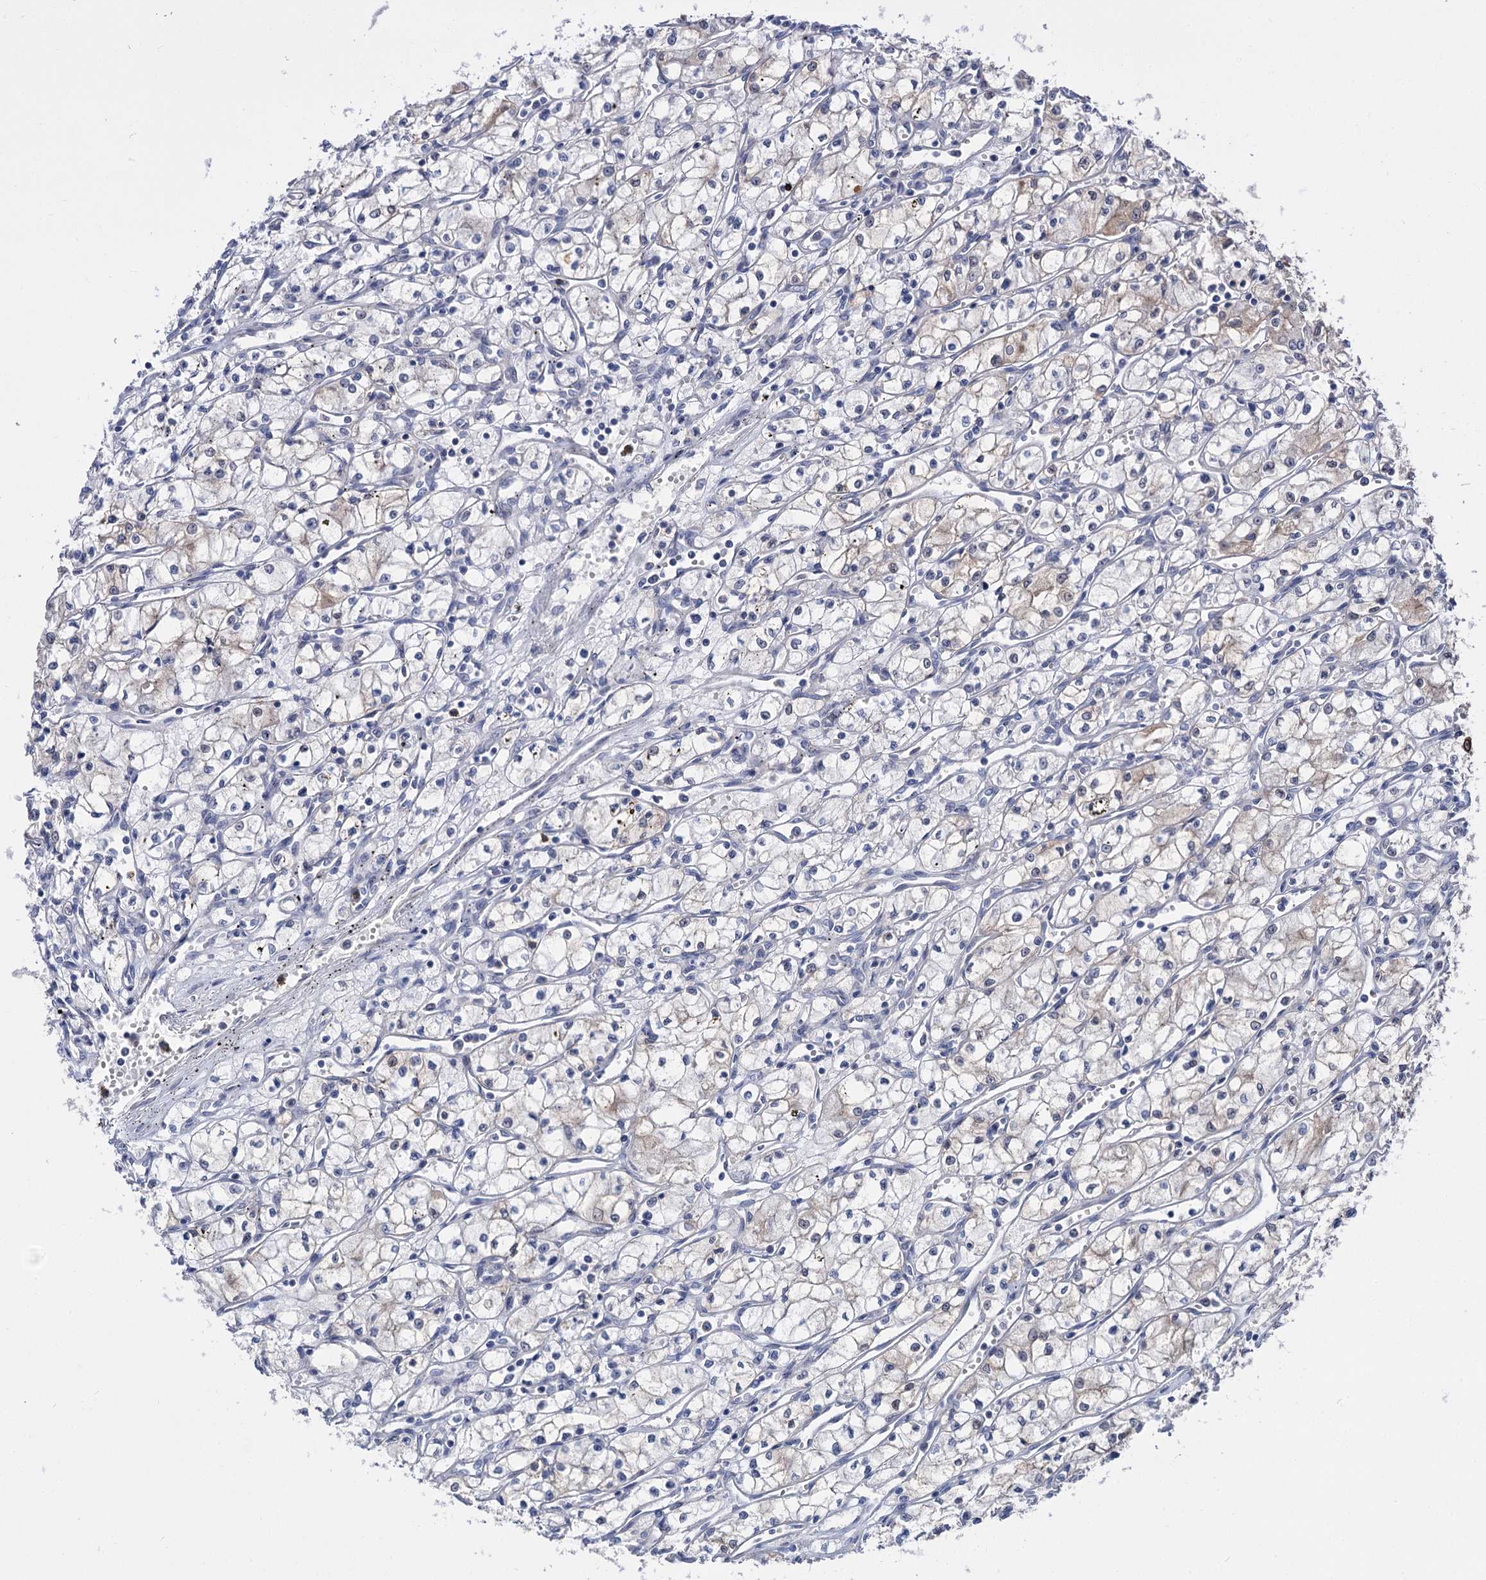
{"staining": {"intensity": "negative", "quantity": "none", "location": "none"}, "tissue": "renal cancer", "cell_type": "Tumor cells", "image_type": "cancer", "snomed": [{"axis": "morphology", "description": "Adenocarcinoma, NOS"}, {"axis": "topography", "description": "Kidney"}], "caption": "Renal cancer stained for a protein using IHC exhibits no positivity tumor cells.", "gene": "NEK10", "patient": {"sex": "male", "age": 59}}